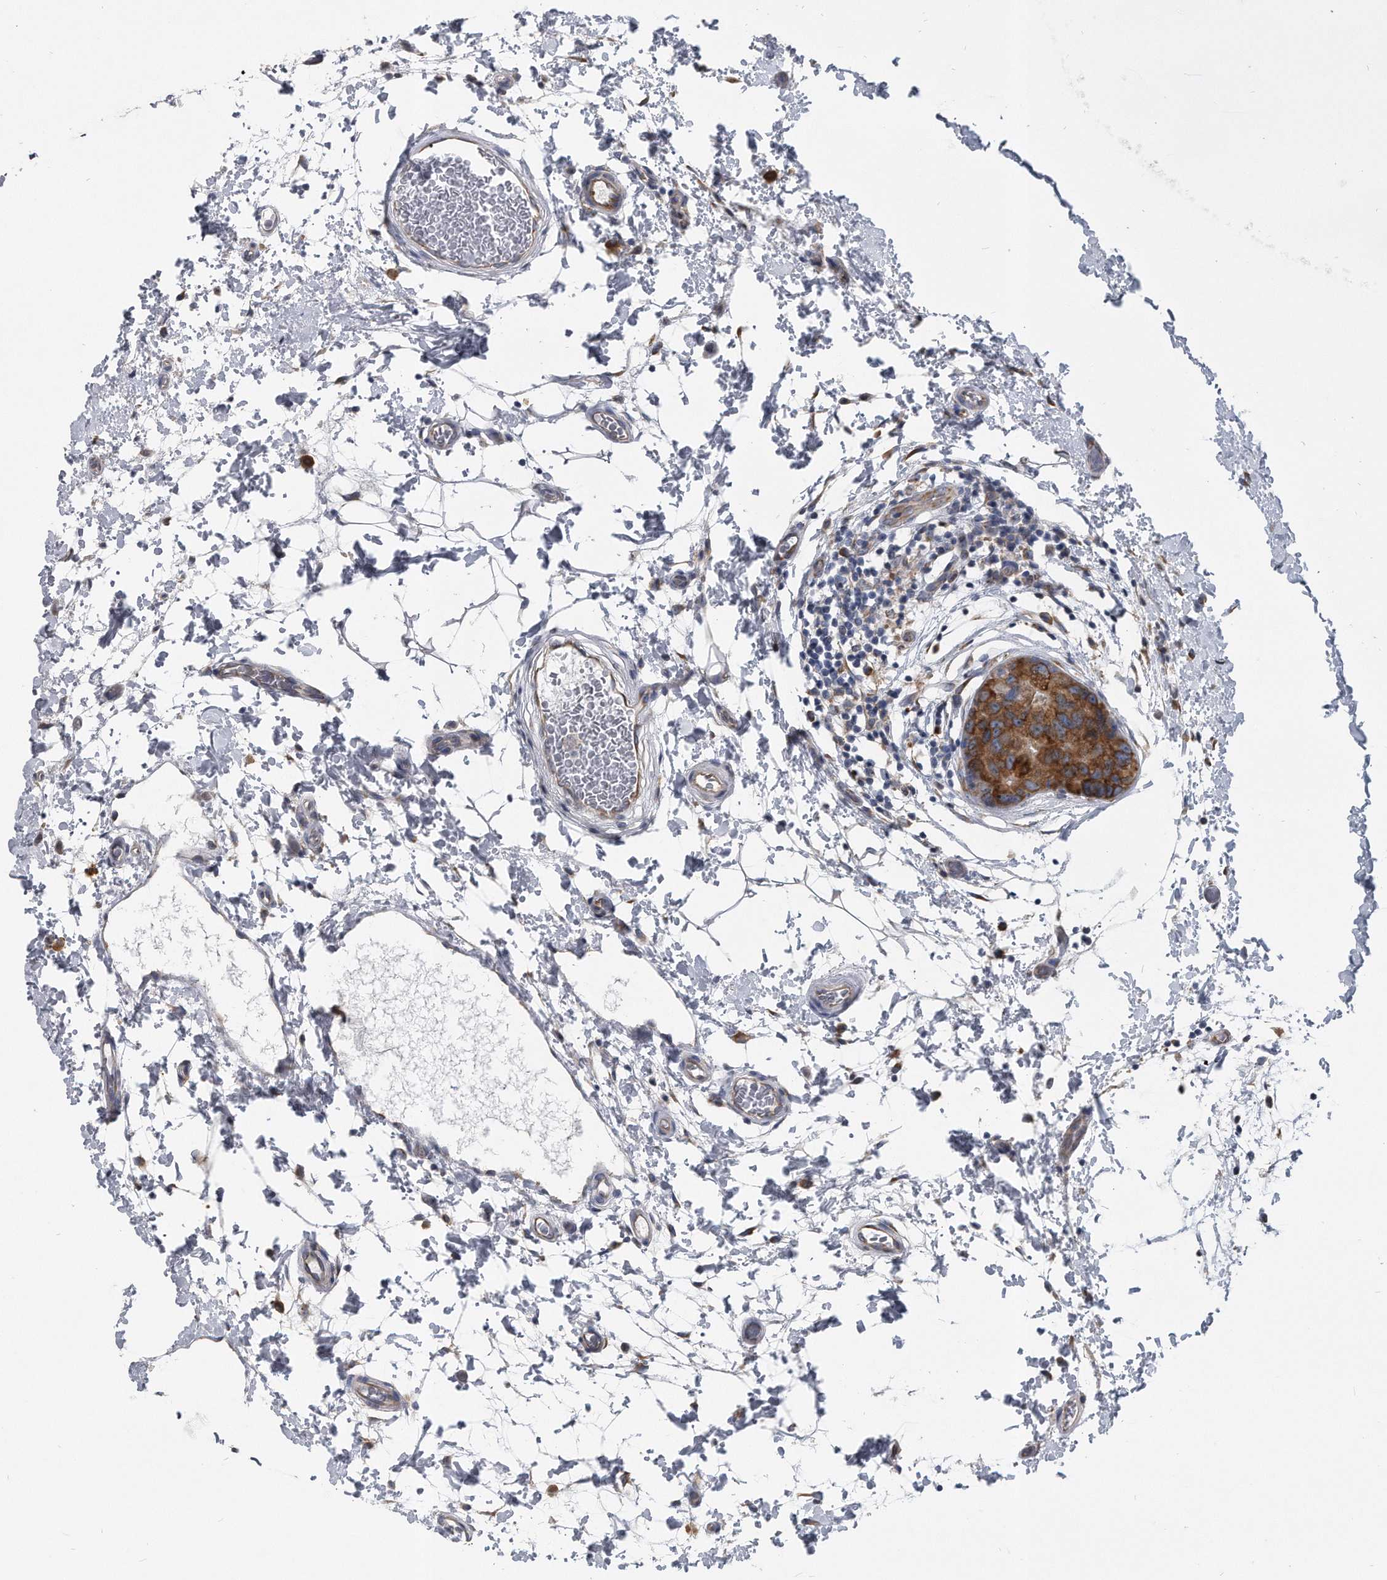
{"staining": {"intensity": "strong", "quantity": ">75%", "location": "cytoplasmic/membranous"}, "tissue": "breast cancer", "cell_type": "Tumor cells", "image_type": "cancer", "snomed": [{"axis": "morphology", "description": "Duct carcinoma"}, {"axis": "topography", "description": "Breast"}], "caption": "Protein staining exhibits strong cytoplasmic/membranous staining in approximately >75% of tumor cells in breast cancer. (DAB (3,3'-diaminobenzidine) IHC with brightfield microscopy, high magnification).", "gene": "CCDC47", "patient": {"sex": "female", "age": 62}}